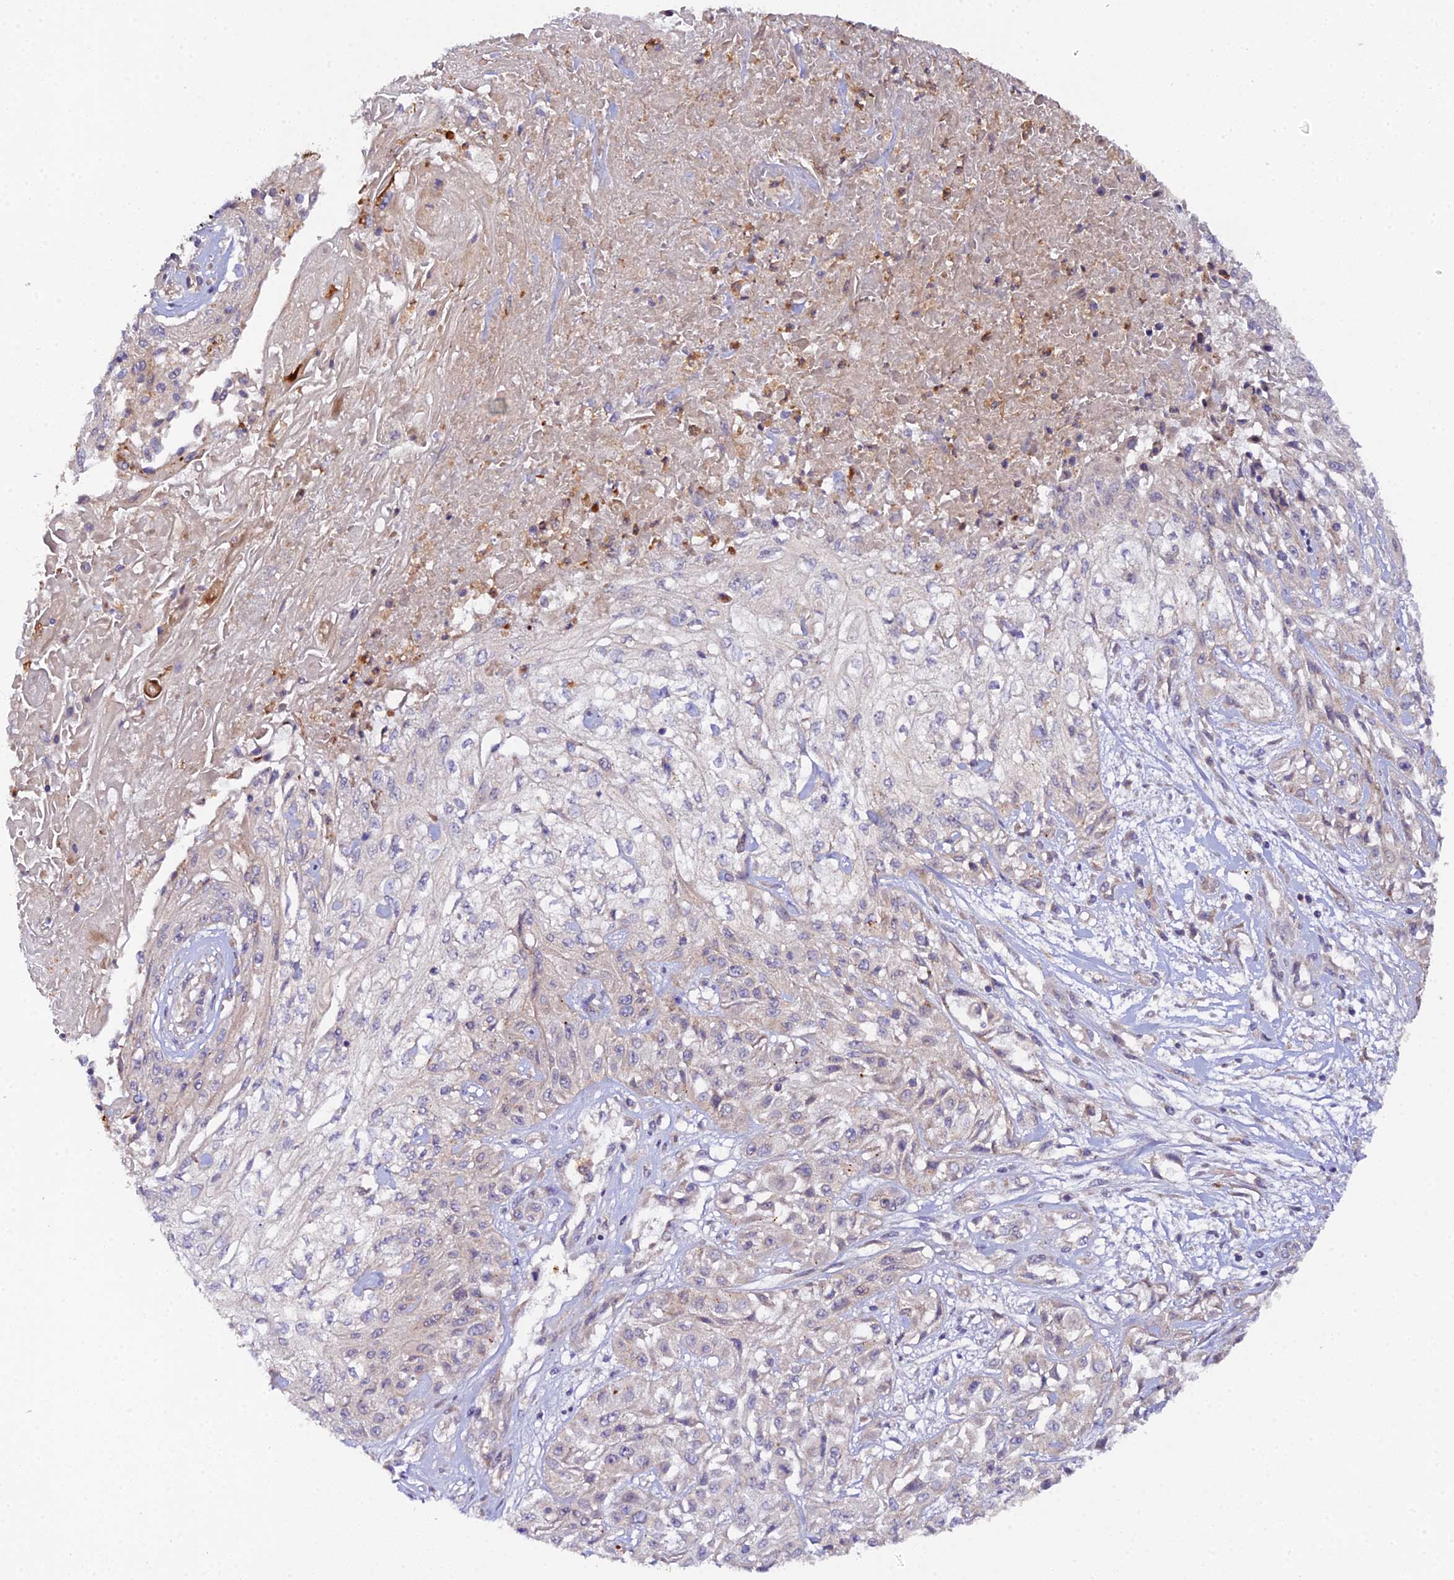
{"staining": {"intensity": "negative", "quantity": "none", "location": "none"}, "tissue": "skin cancer", "cell_type": "Tumor cells", "image_type": "cancer", "snomed": [{"axis": "morphology", "description": "Squamous cell carcinoma, NOS"}, {"axis": "morphology", "description": "Squamous cell carcinoma, metastatic, NOS"}, {"axis": "topography", "description": "Skin"}, {"axis": "topography", "description": "Lymph node"}], "caption": "Human skin squamous cell carcinoma stained for a protein using immunohistochemistry (IHC) shows no expression in tumor cells.", "gene": "TRIM26", "patient": {"sex": "male", "age": 75}}